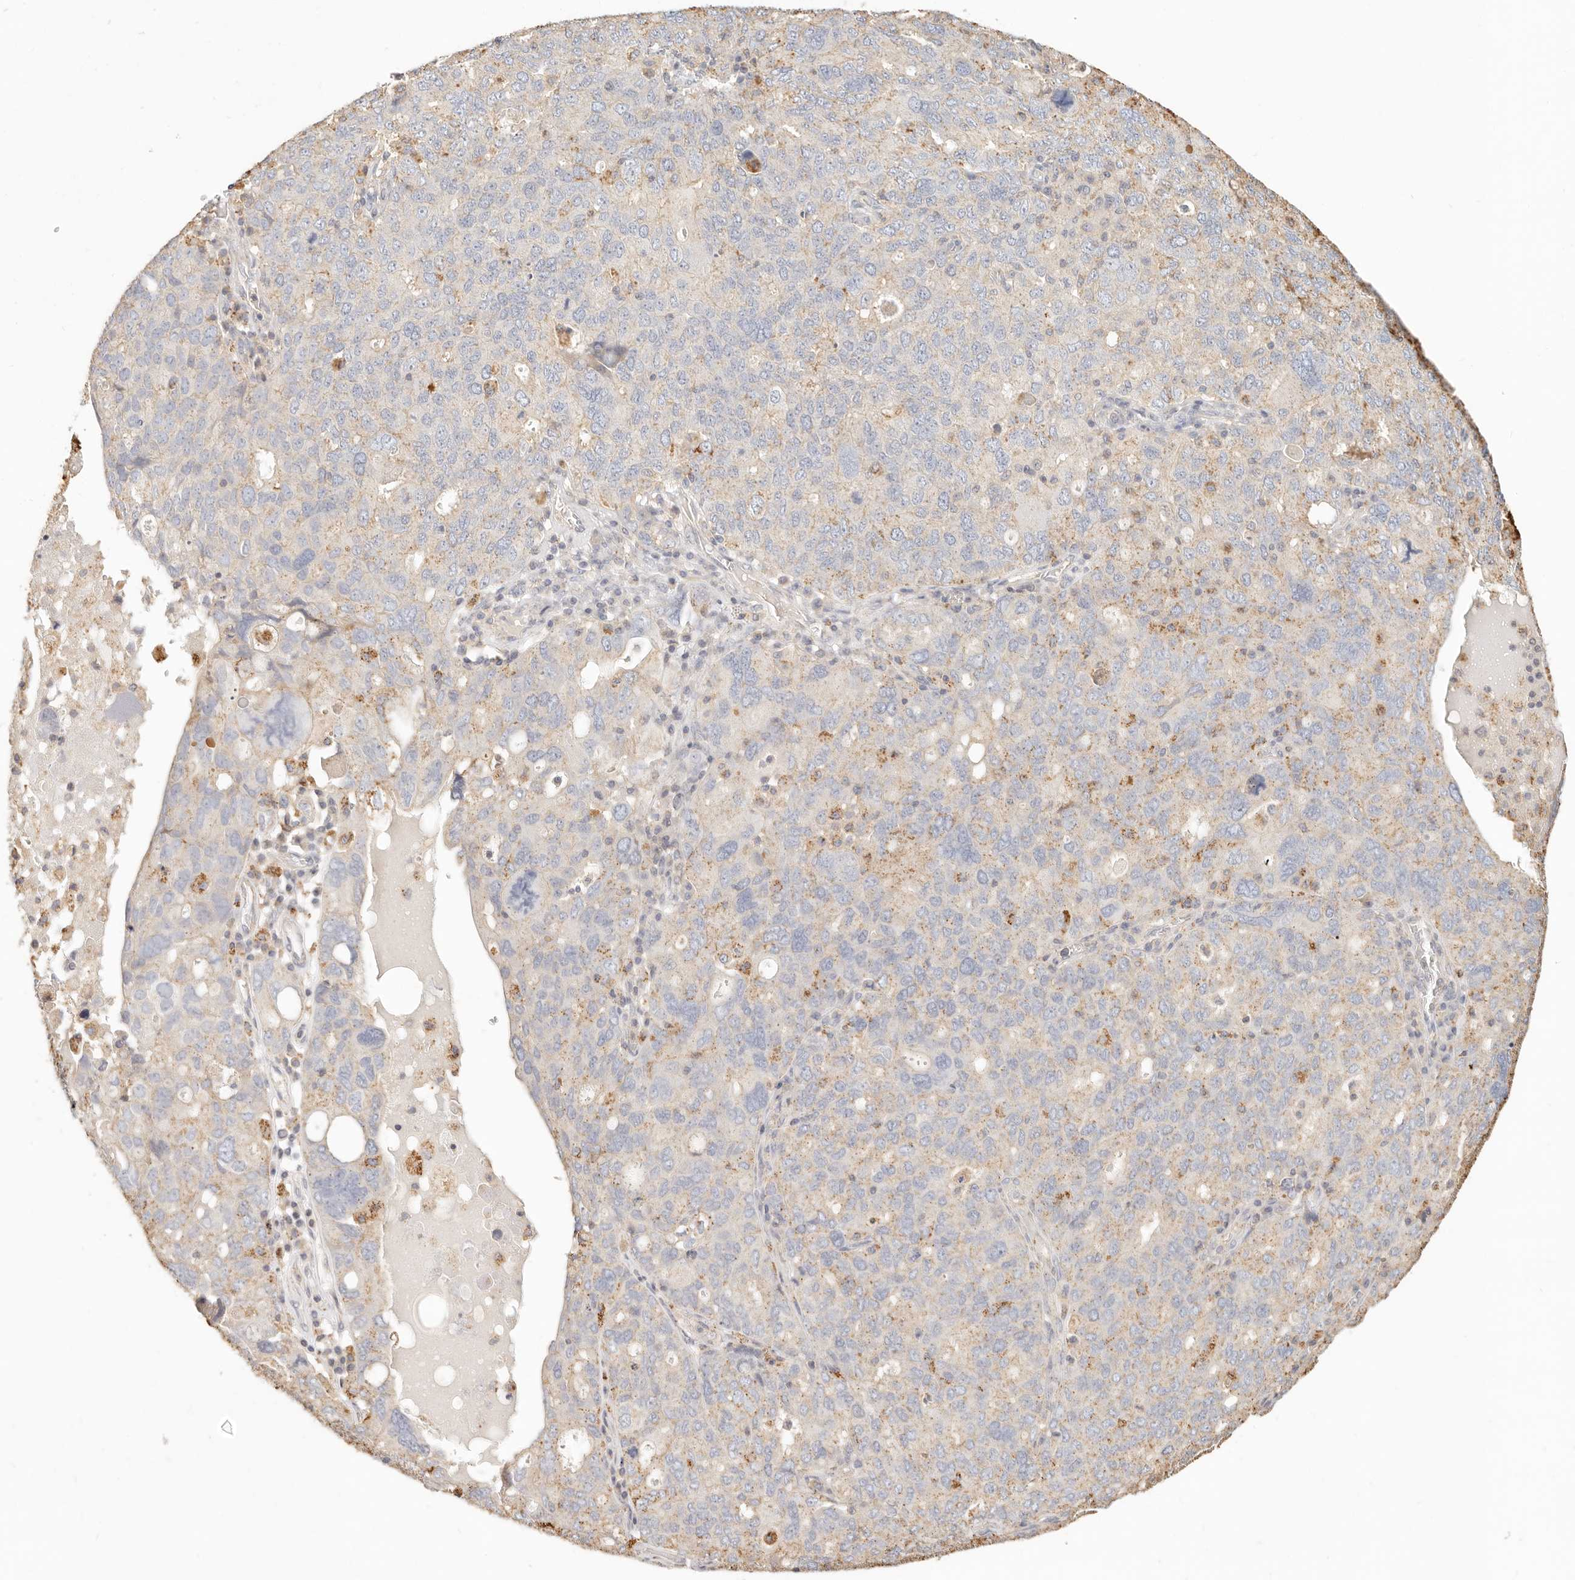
{"staining": {"intensity": "weak", "quantity": "25%-75%", "location": "cytoplasmic/membranous"}, "tissue": "ovarian cancer", "cell_type": "Tumor cells", "image_type": "cancer", "snomed": [{"axis": "morphology", "description": "Carcinoma, endometroid"}, {"axis": "topography", "description": "Ovary"}], "caption": "Immunohistochemistry staining of ovarian cancer (endometroid carcinoma), which demonstrates low levels of weak cytoplasmic/membranous positivity in about 25%-75% of tumor cells indicating weak cytoplasmic/membranous protein positivity. The staining was performed using DAB (3,3'-diaminobenzidine) (brown) for protein detection and nuclei were counterstained in hematoxylin (blue).", "gene": "CNMD", "patient": {"sex": "female", "age": 62}}